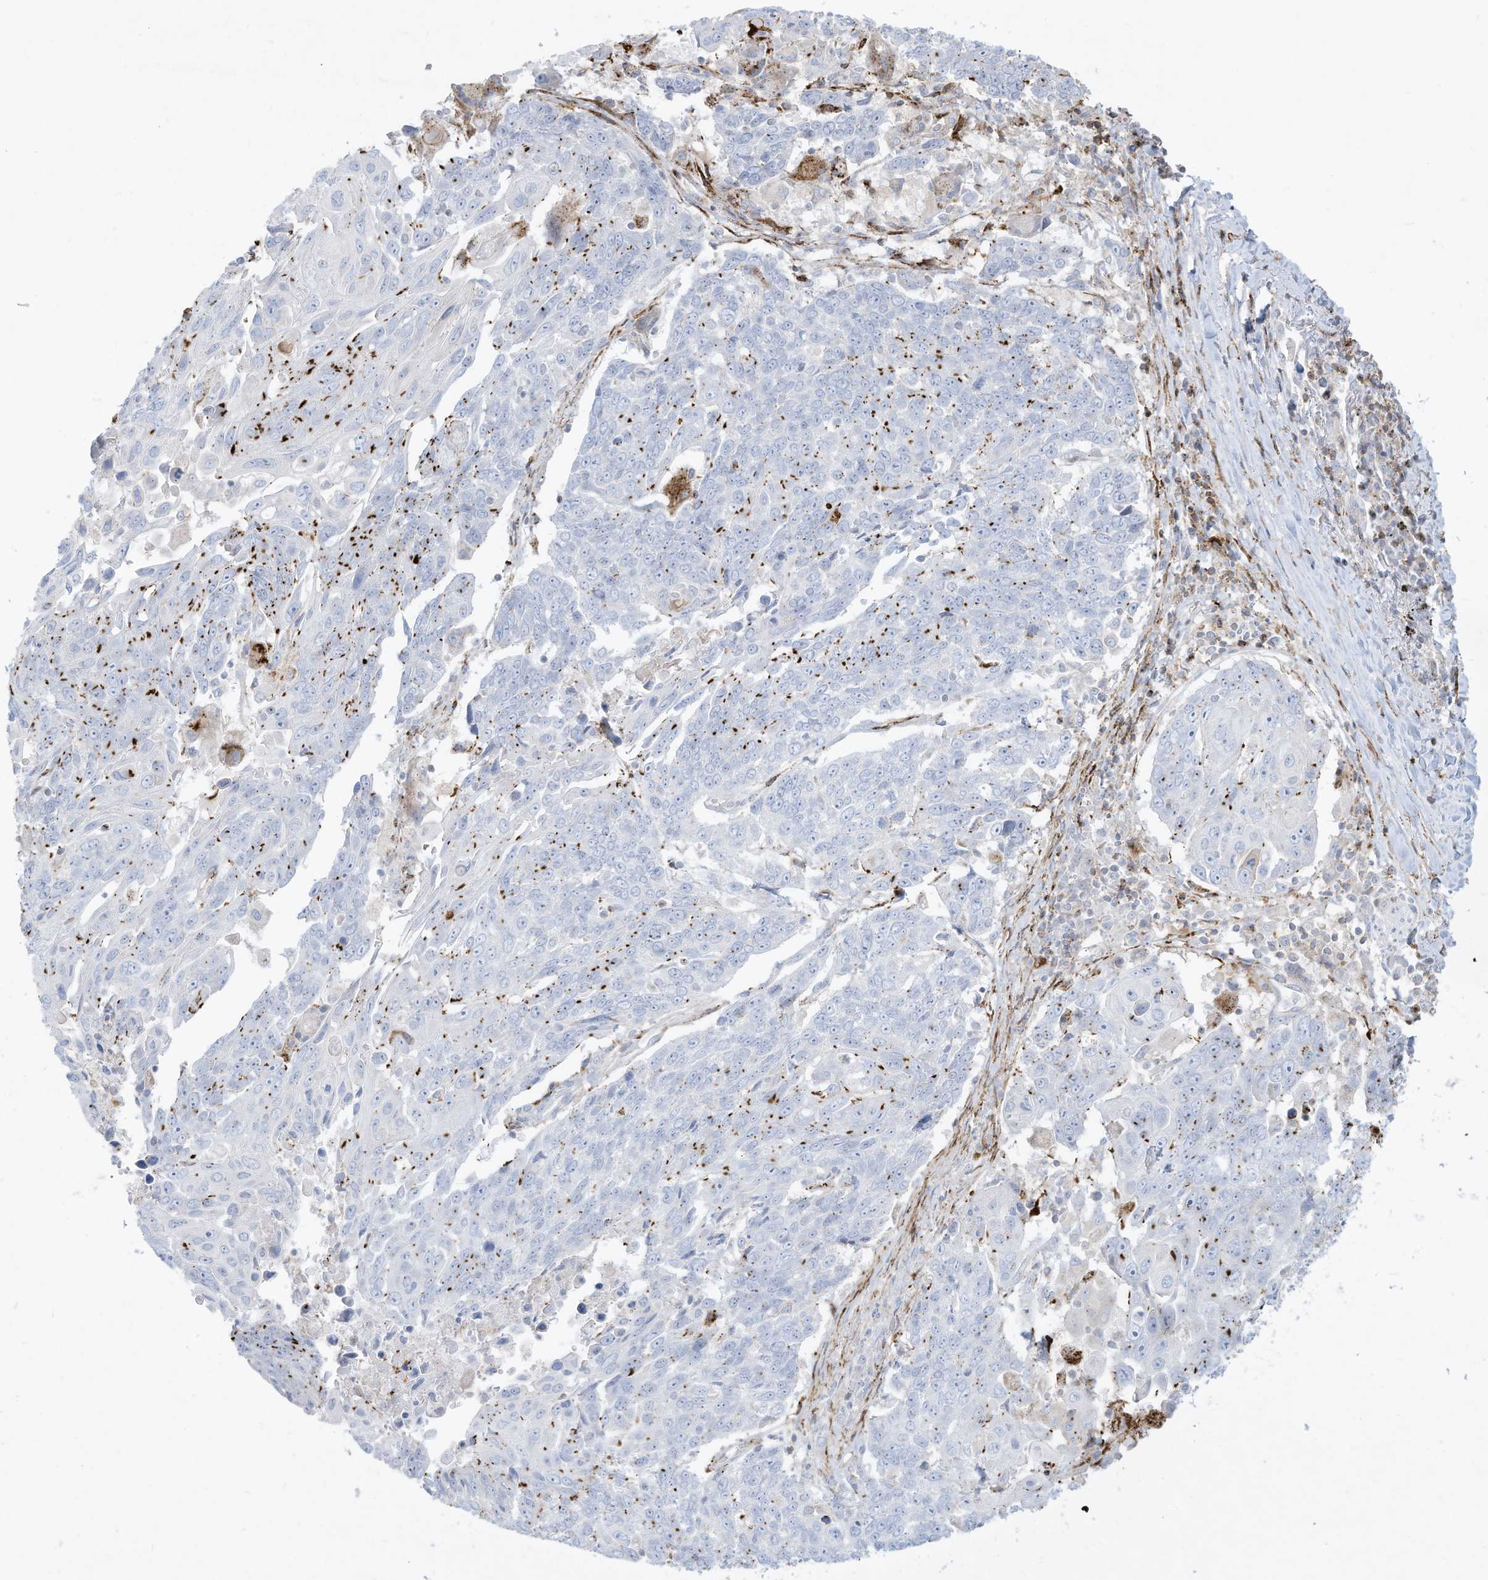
{"staining": {"intensity": "moderate", "quantity": "<25%", "location": "cytoplasmic/membranous"}, "tissue": "lung cancer", "cell_type": "Tumor cells", "image_type": "cancer", "snomed": [{"axis": "morphology", "description": "Squamous cell carcinoma, NOS"}, {"axis": "topography", "description": "Lung"}], "caption": "Tumor cells exhibit low levels of moderate cytoplasmic/membranous staining in about <25% of cells in lung squamous cell carcinoma. Ihc stains the protein of interest in brown and the nuclei are stained blue.", "gene": "THNSL2", "patient": {"sex": "male", "age": 66}}